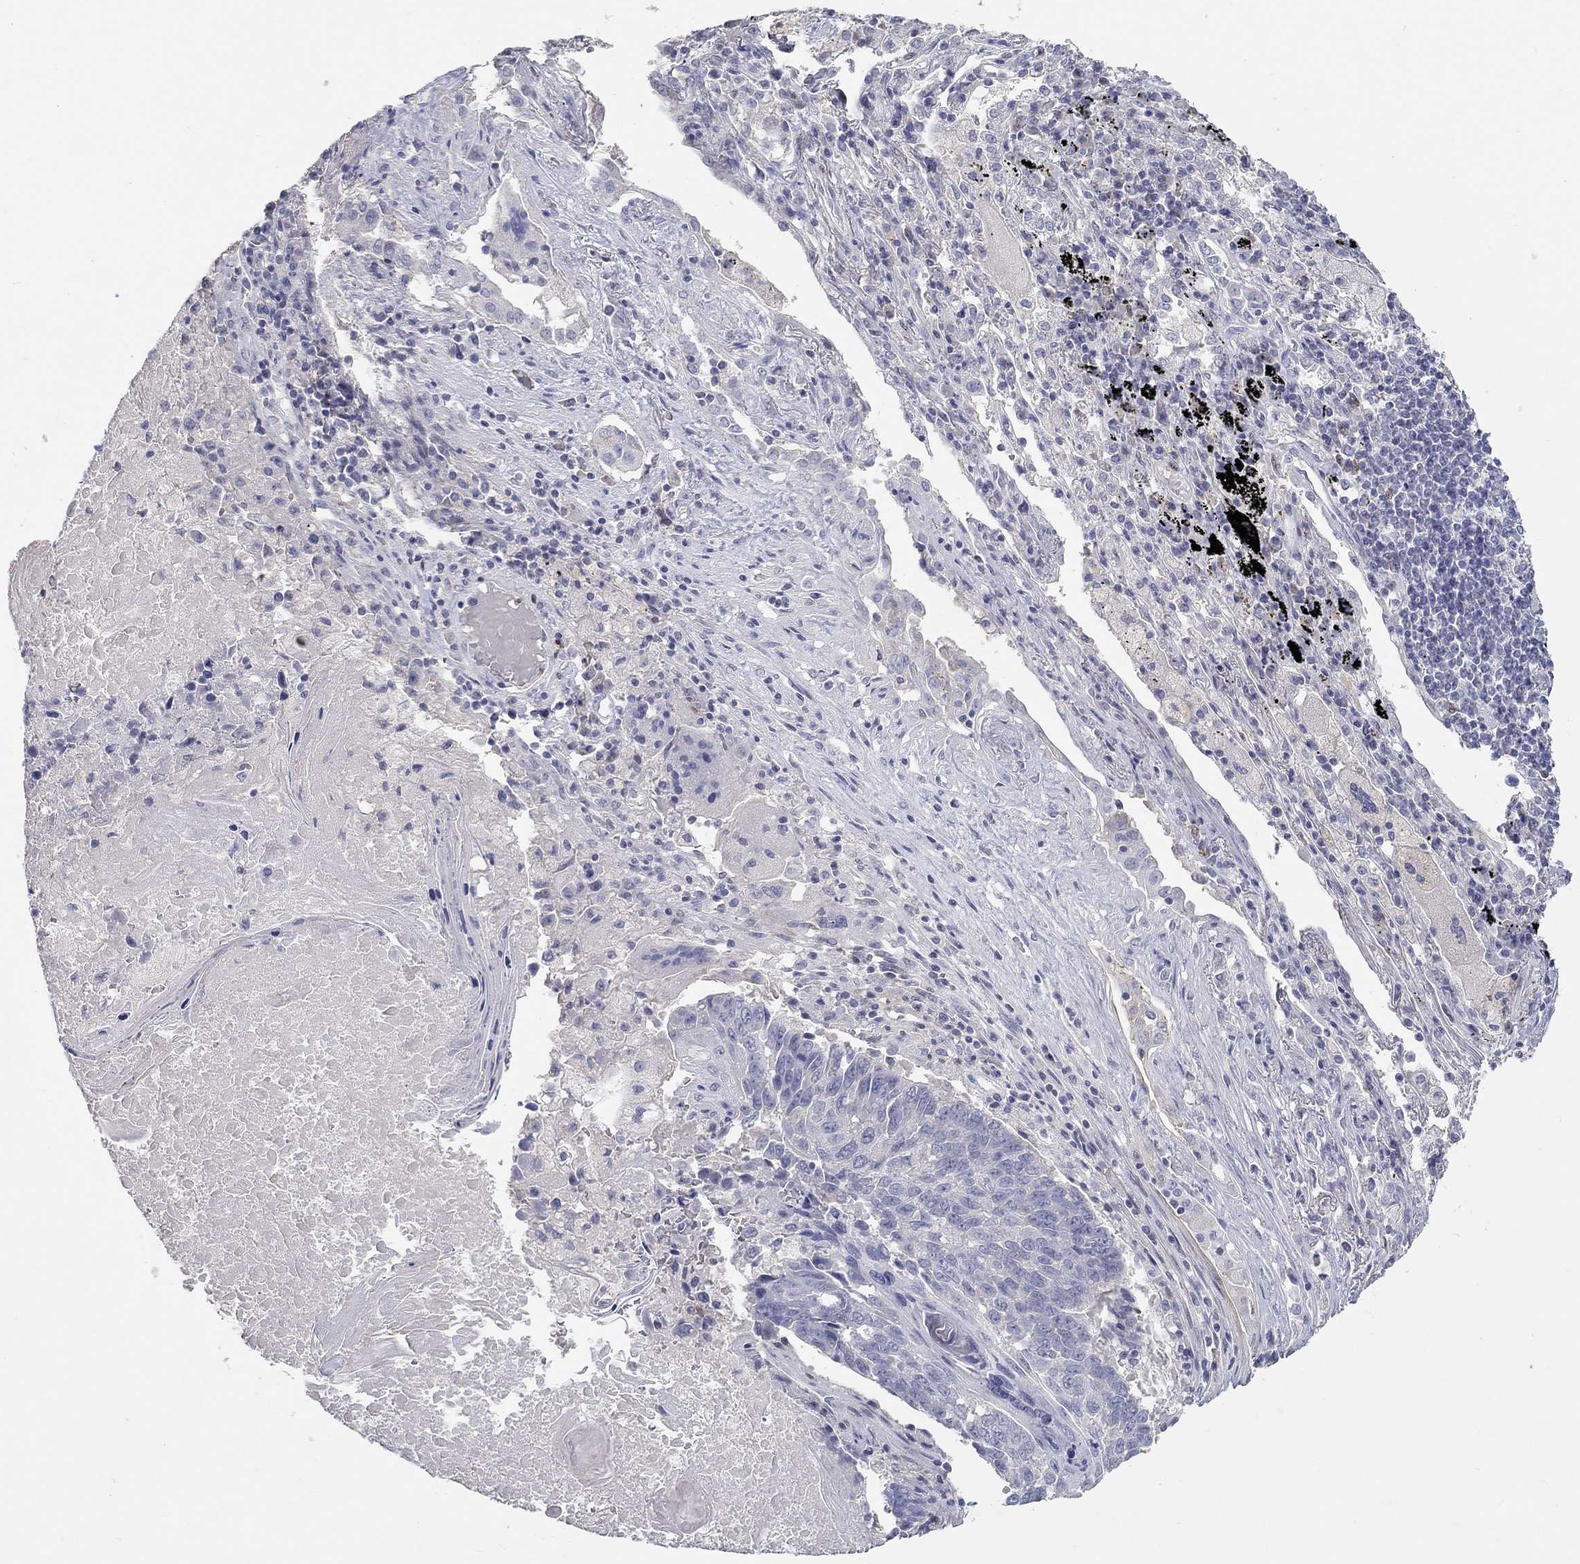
{"staining": {"intensity": "negative", "quantity": "none", "location": "none"}, "tissue": "lung cancer", "cell_type": "Tumor cells", "image_type": "cancer", "snomed": [{"axis": "morphology", "description": "Squamous cell carcinoma, NOS"}, {"axis": "topography", "description": "Lung"}], "caption": "Immunohistochemical staining of human lung cancer (squamous cell carcinoma) demonstrates no significant staining in tumor cells. (Stains: DAB immunohistochemistry (IHC) with hematoxylin counter stain, Microscopy: brightfield microscopy at high magnification).", "gene": "FGF2", "patient": {"sex": "male", "age": 73}}